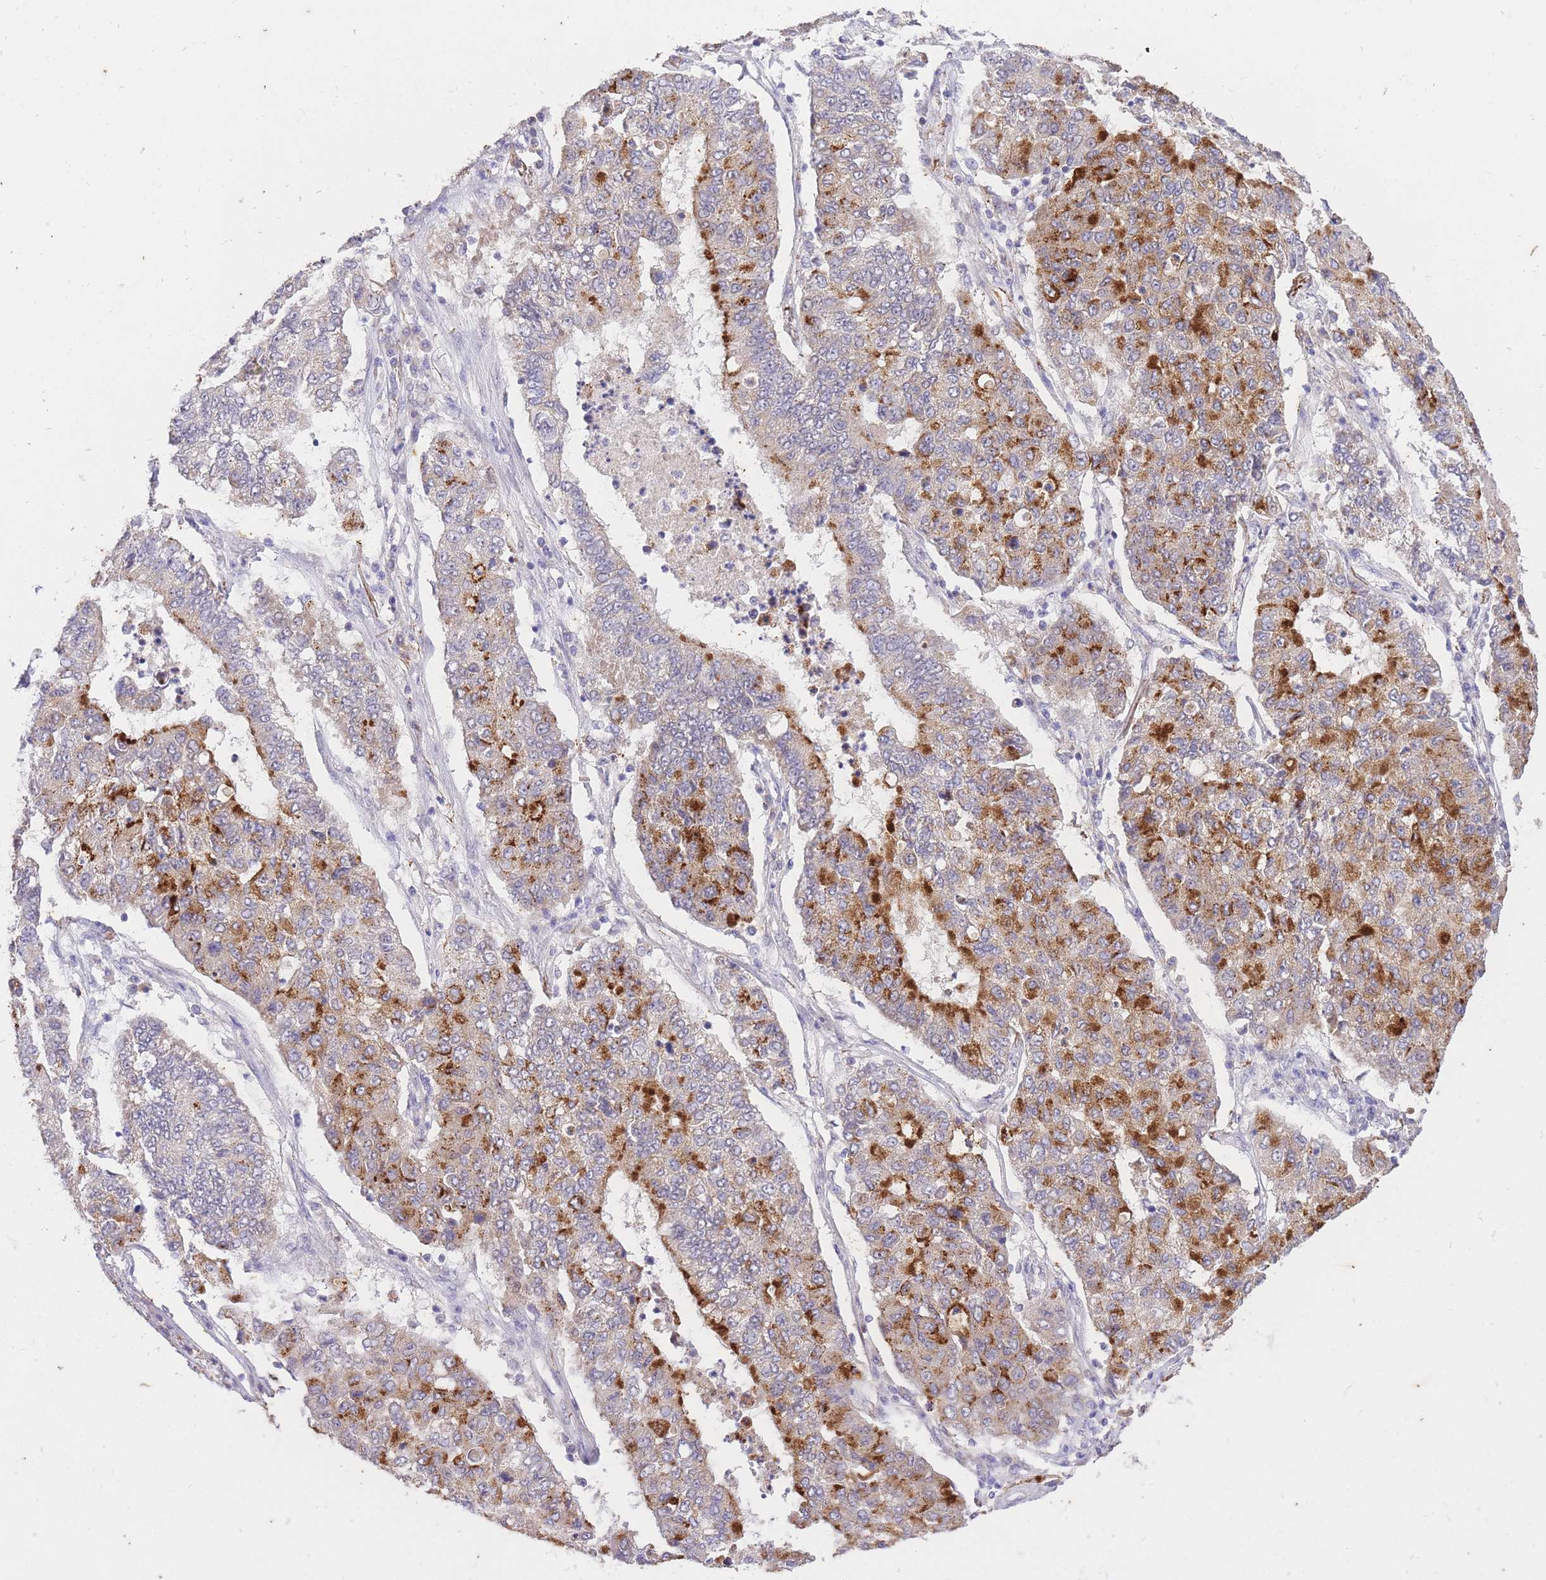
{"staining": {"intensity": "strong", "quantity": "25%-75%", "location": "cytoplasmic/membranous"}, "tissue": "lung cancer", "cell_type": "Tumor cells", "image_type": "cancer", "snomed": [{"axis": "morphology", "description": "Squamous cell carcinoma, NOS"}, {"axis": "topography", "description": "Lung"}], "caption": "DAB (3,3'-diaminobenzidine) immunohistochemical staining of human lung cancer shows strong cytoplasmic/membranous protein positivity in approximately 25%-75% of tumor cells.", "gene": "UBXN7", "patient": {"sex": "male", "age": 74}}